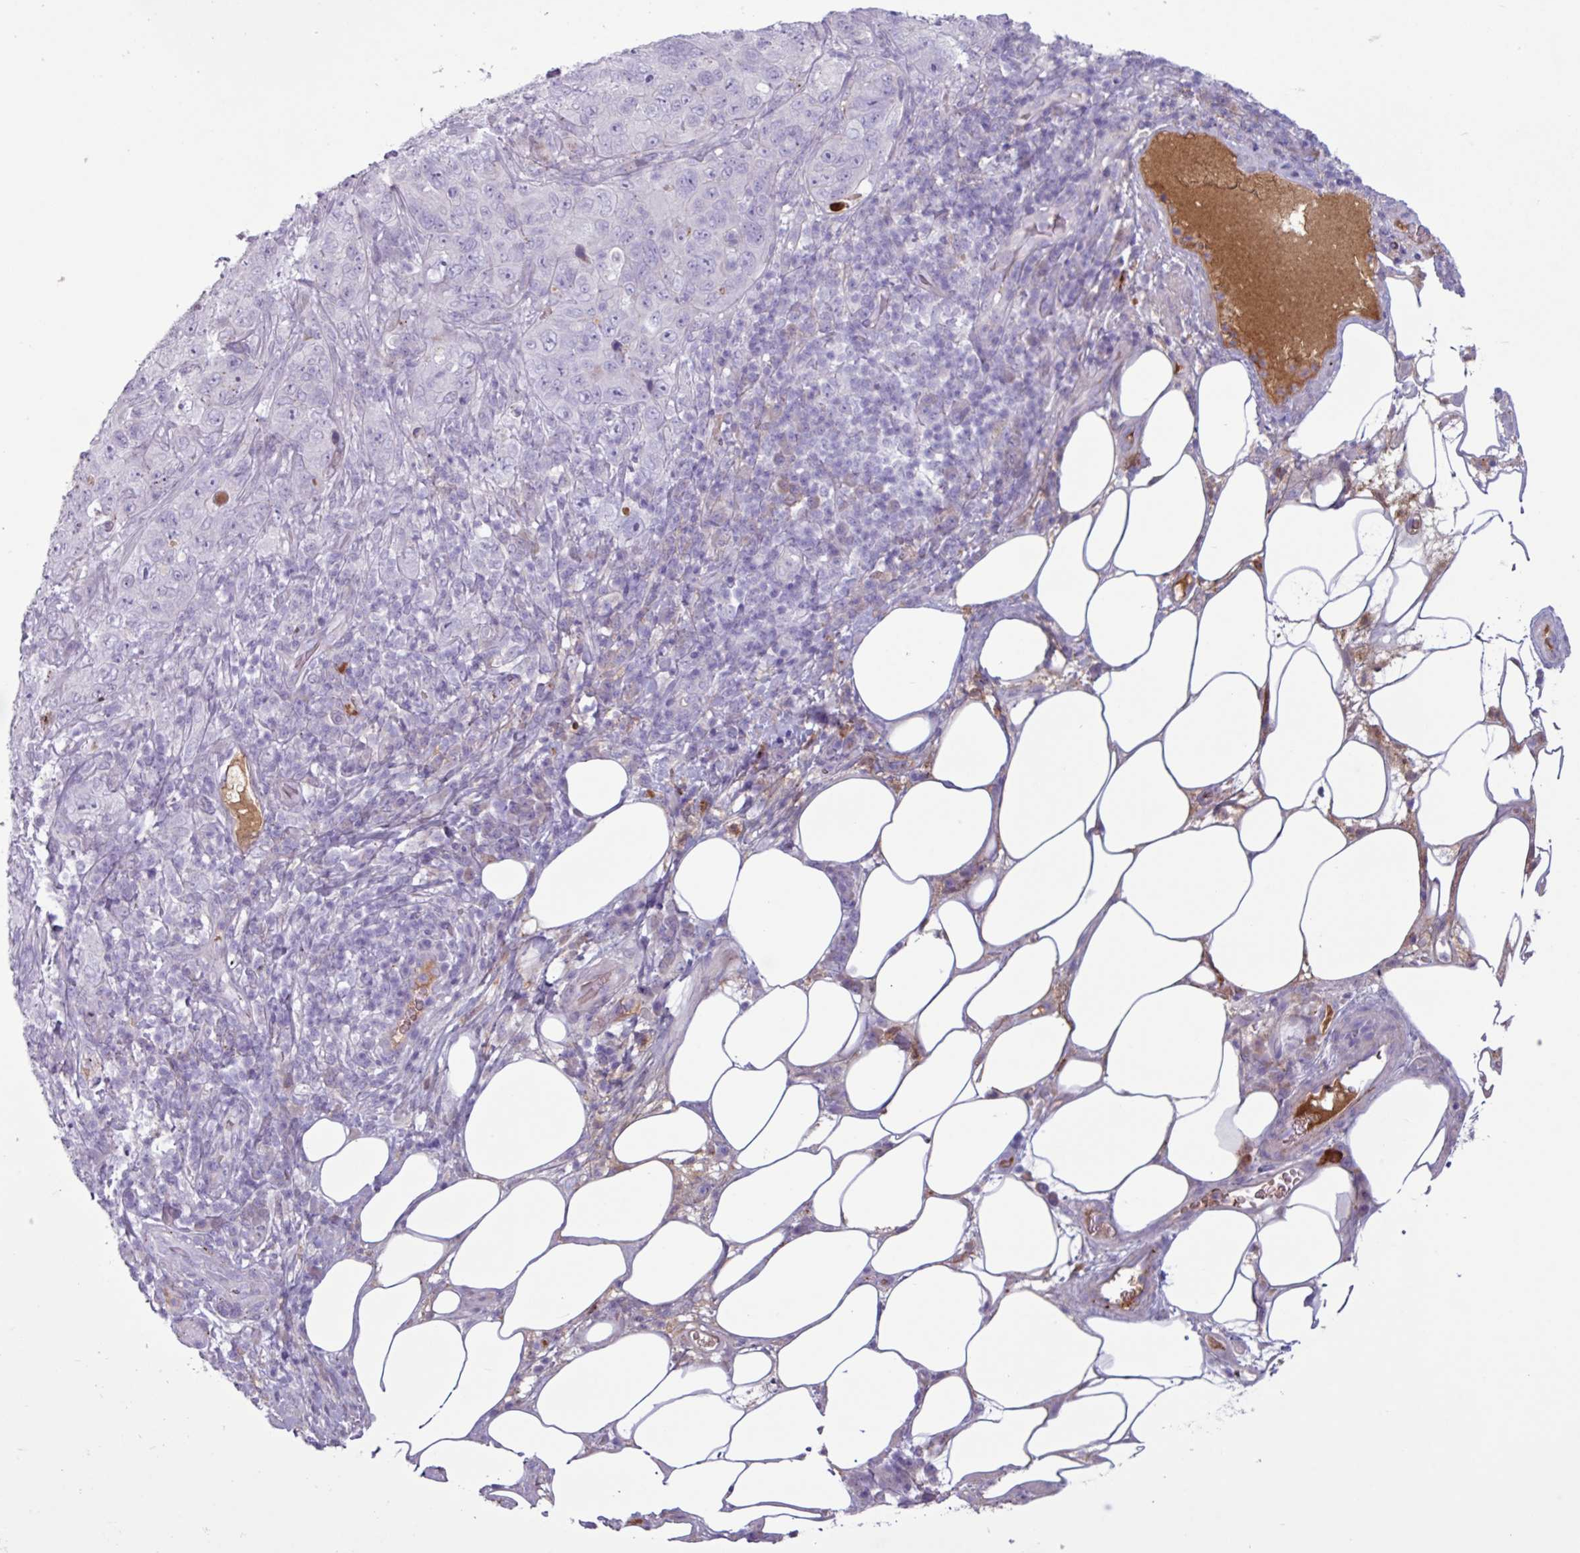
{"staining": {"intensity": "negative", "quantity": "none", "location": "none"}, "tissue": "pancreatic cancer", "cell_type": "Tumor cells", "image_type": "cancer", "snomed": [{"axis": "morphology", "description": "Adenocarcinoma, NOS"}, {"axis": "topography", "description": "Pancreas"}], "caption": "IHC micrograph of neoplastic tissue: pancreatic adenocarcinoma stained with DAB demonstrates no significant protein expression in tumor cells.", "gene": "C4B", "patient": {"sex": "male", "age": 68}}